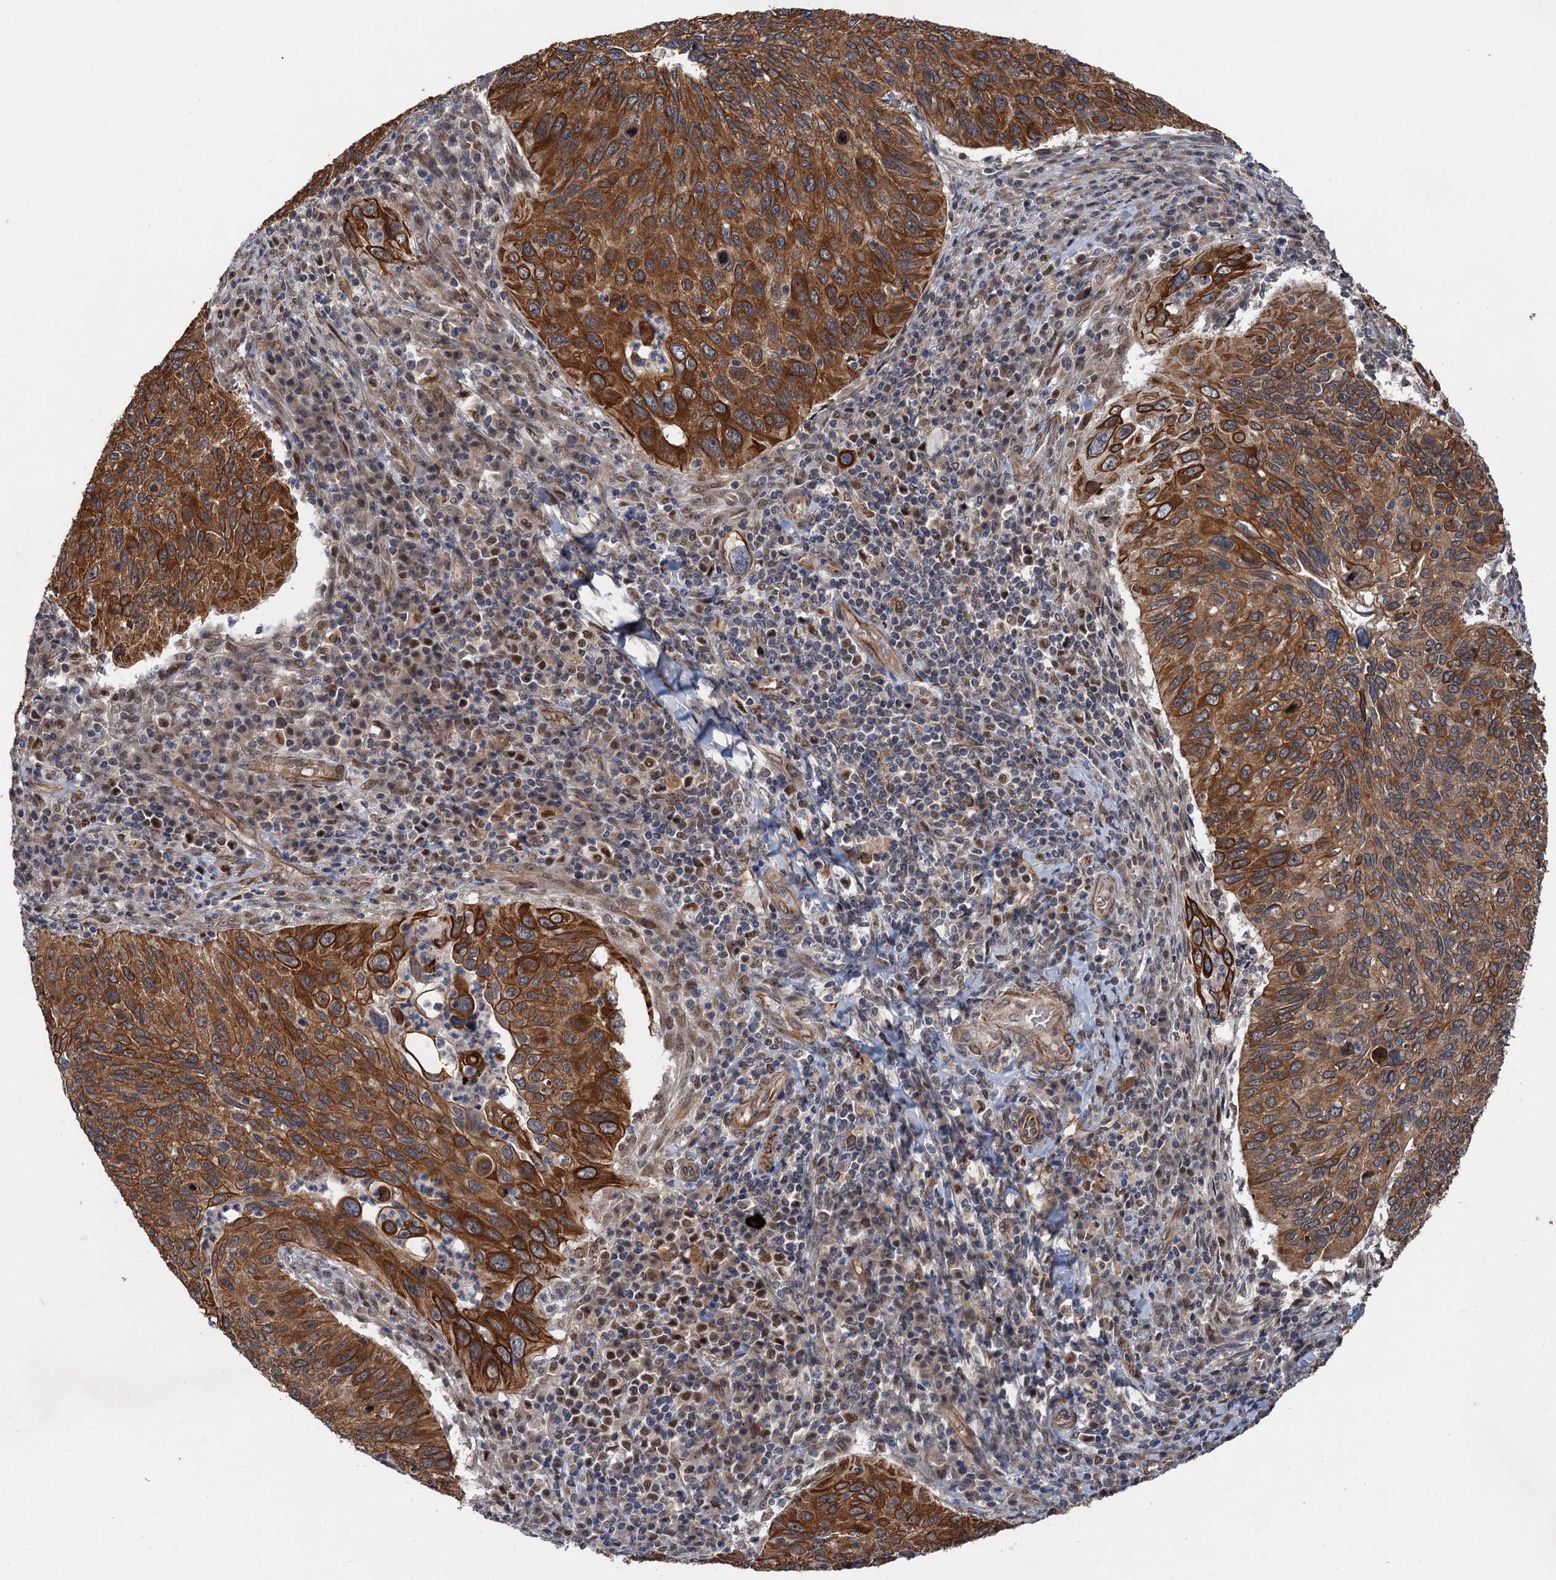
{"staining": {"intensity": "strong", "quantity": ">75%", "location": "cytoplasmic/membranous"}, "tissue": "cervical cancer", "cell_type": "Tumor cells", "image_type": "cancer", "snomed": [{"axis": "morphology", "description": "Squamous cell carcinoma, NOS"}, {"axis": "topography", "description": "Cervix"}], "caption": "A high amount of strong cytoplasmic/membranous expression is appreciated in approximately >75% of tumor cells in cervical squamous cell carcinoma tissue.", "gene": "TTC31", "patient": {"sex": "female", "age": 38}}